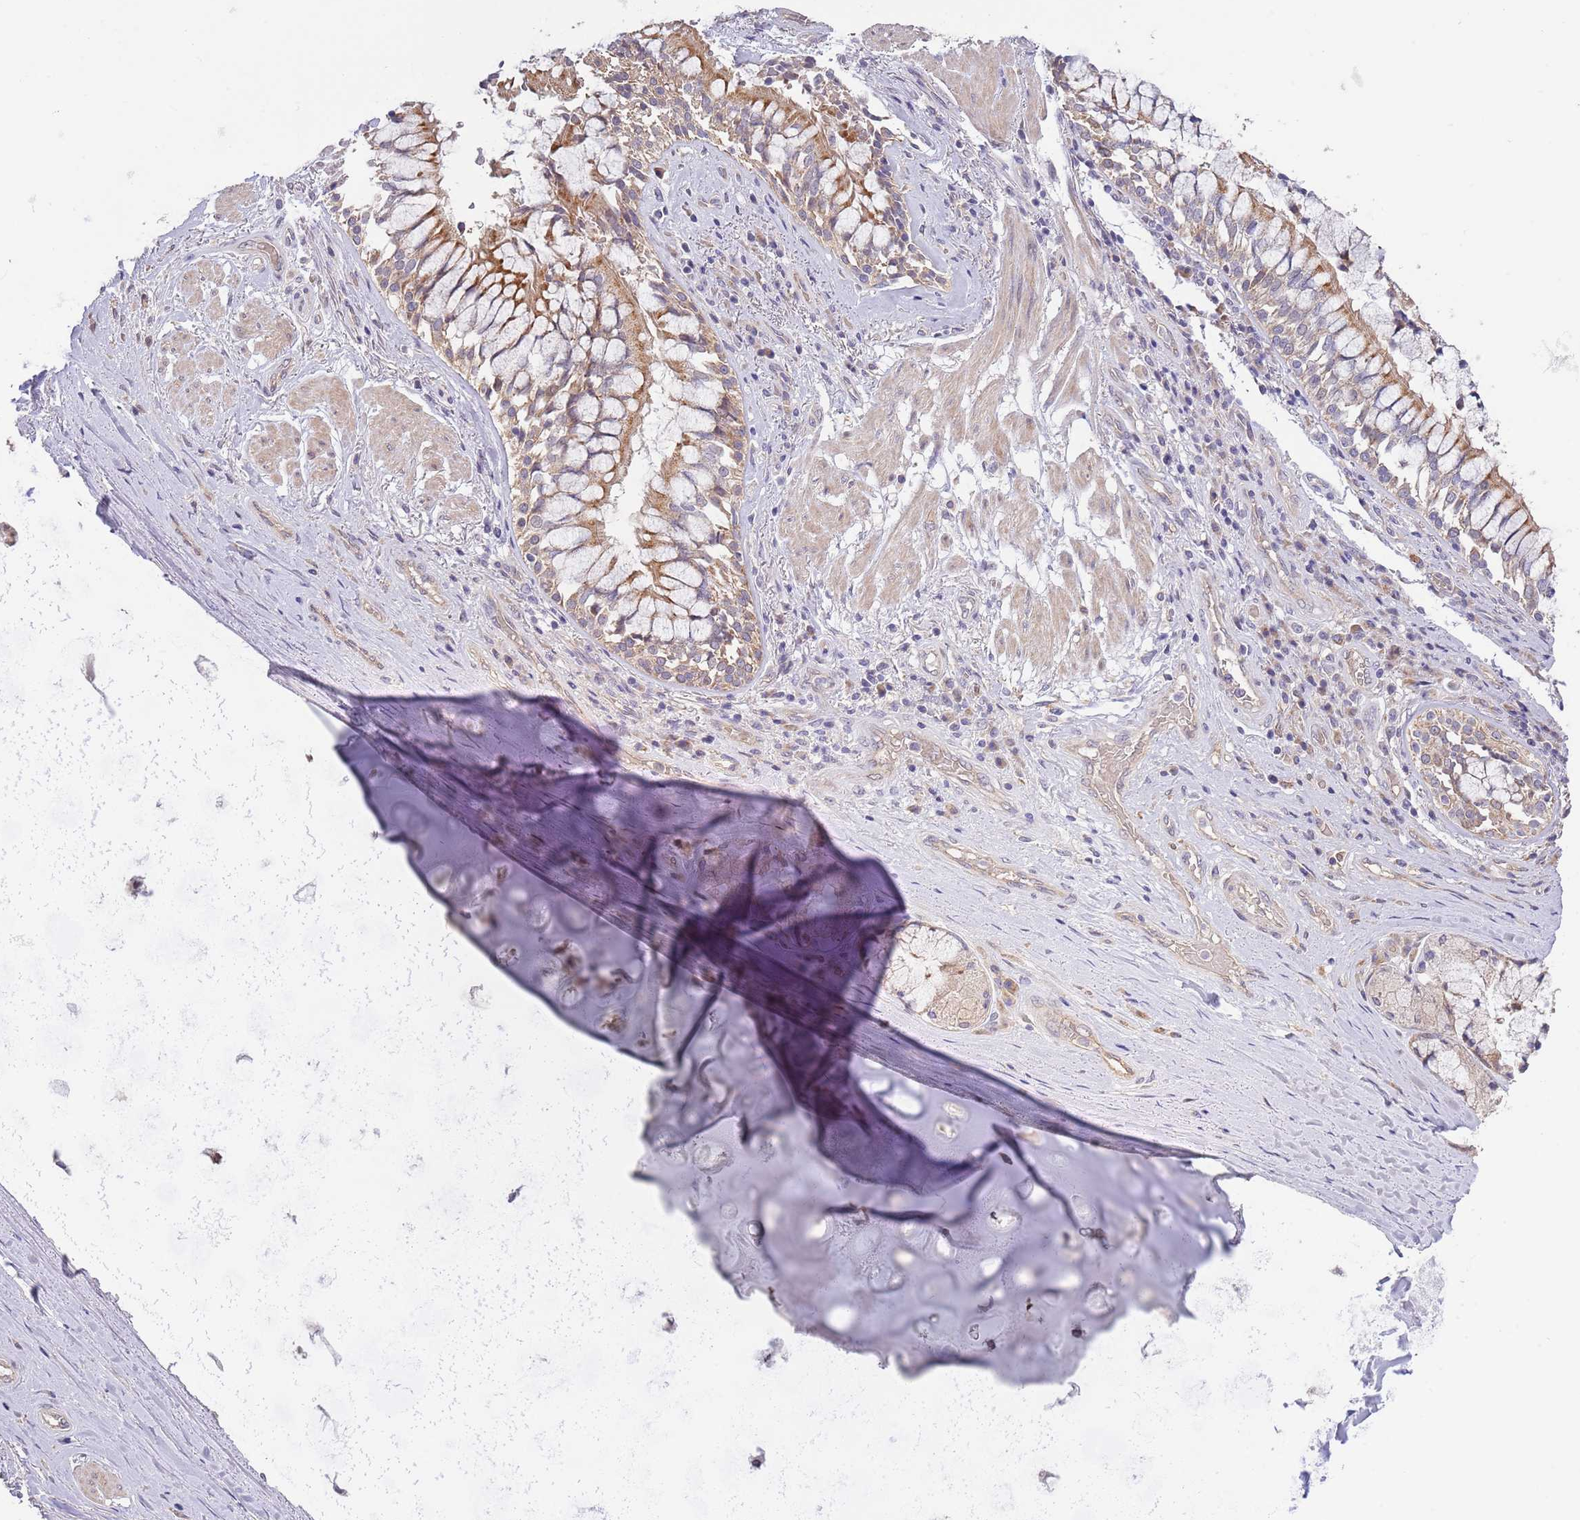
{"staining": {"intensity": "negative", "quantity": "none", "location": "none"}, "tissue": "adipose tissue", "cell_type": "Adipocytes", "image_type": "normal", "snomed": [{"axis": "morphology", "description": "Normal tissue, NOS"}, {"axis": "morphology", "description": "Squamous cell carcinoma, NOS"}, {"axis": "topography", "description": "Bronchus"}, {"axis": "topography", "description": "Lung"}], "caption": "DAB immunohistochemical staining of benign human adipose tissue shows no significant positivity in adipocytes.", "gene": "LIPJ", "patient": {"sex": "male", "age": 64}}